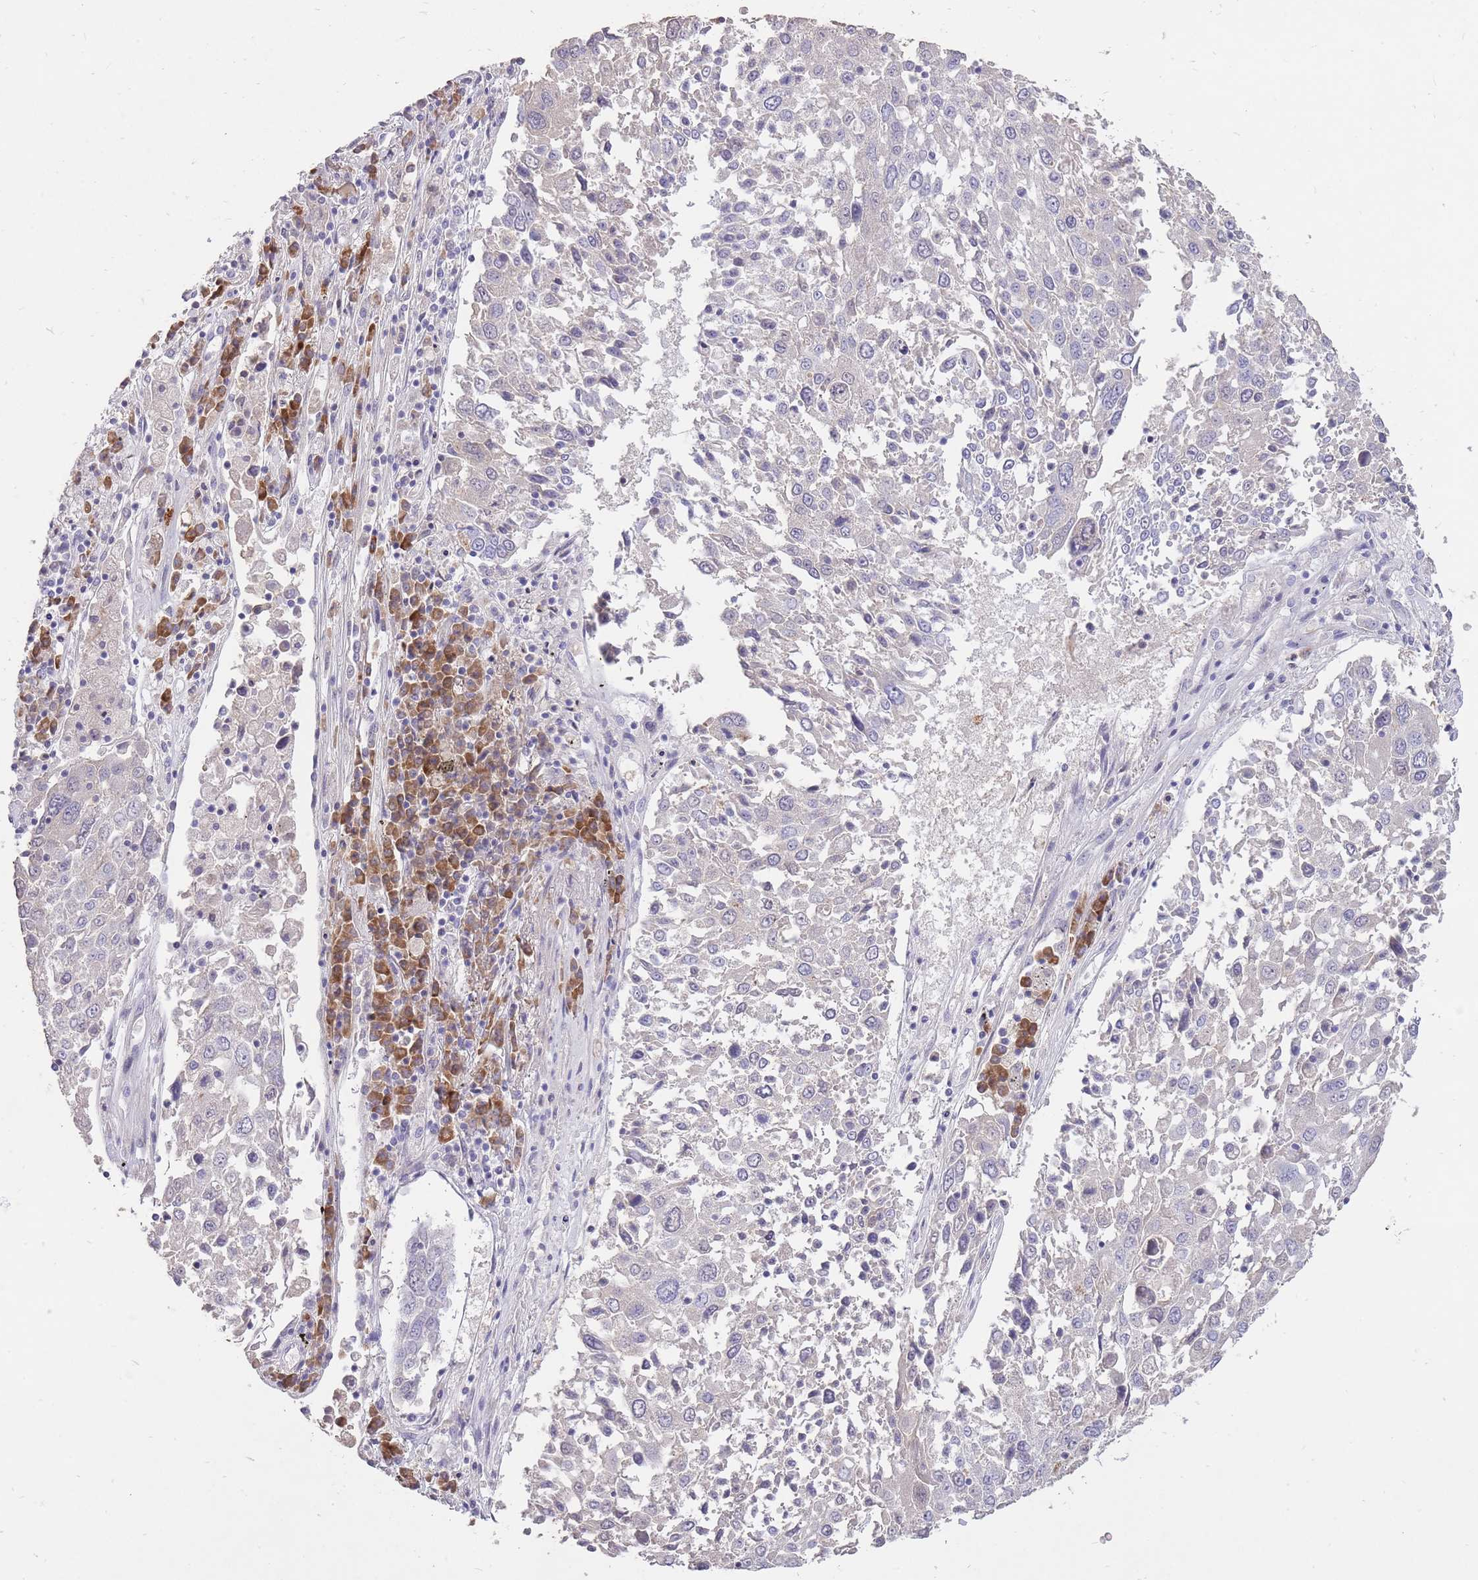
{"staining": {"intensity": "negative", "quantity": "none", "location": "none"}, "tissue": "lung cancer", "cell_type": "Tumor cells", "image_type": "cancer", "snomed": [{"axis": "morphology", "description": "Squamous cell carcinoma, NOS"}, {"axis": "topography", "description": "Lung"}], "caption": "Tumor cells are negative for brown protein staining in lung cancer. (DAB (3,3'-diaminobenzidine) immunohistochemistry (IHC), high magnification).", "gene": "FRG2C", "patient": {"sex": "male", "age": 65}}